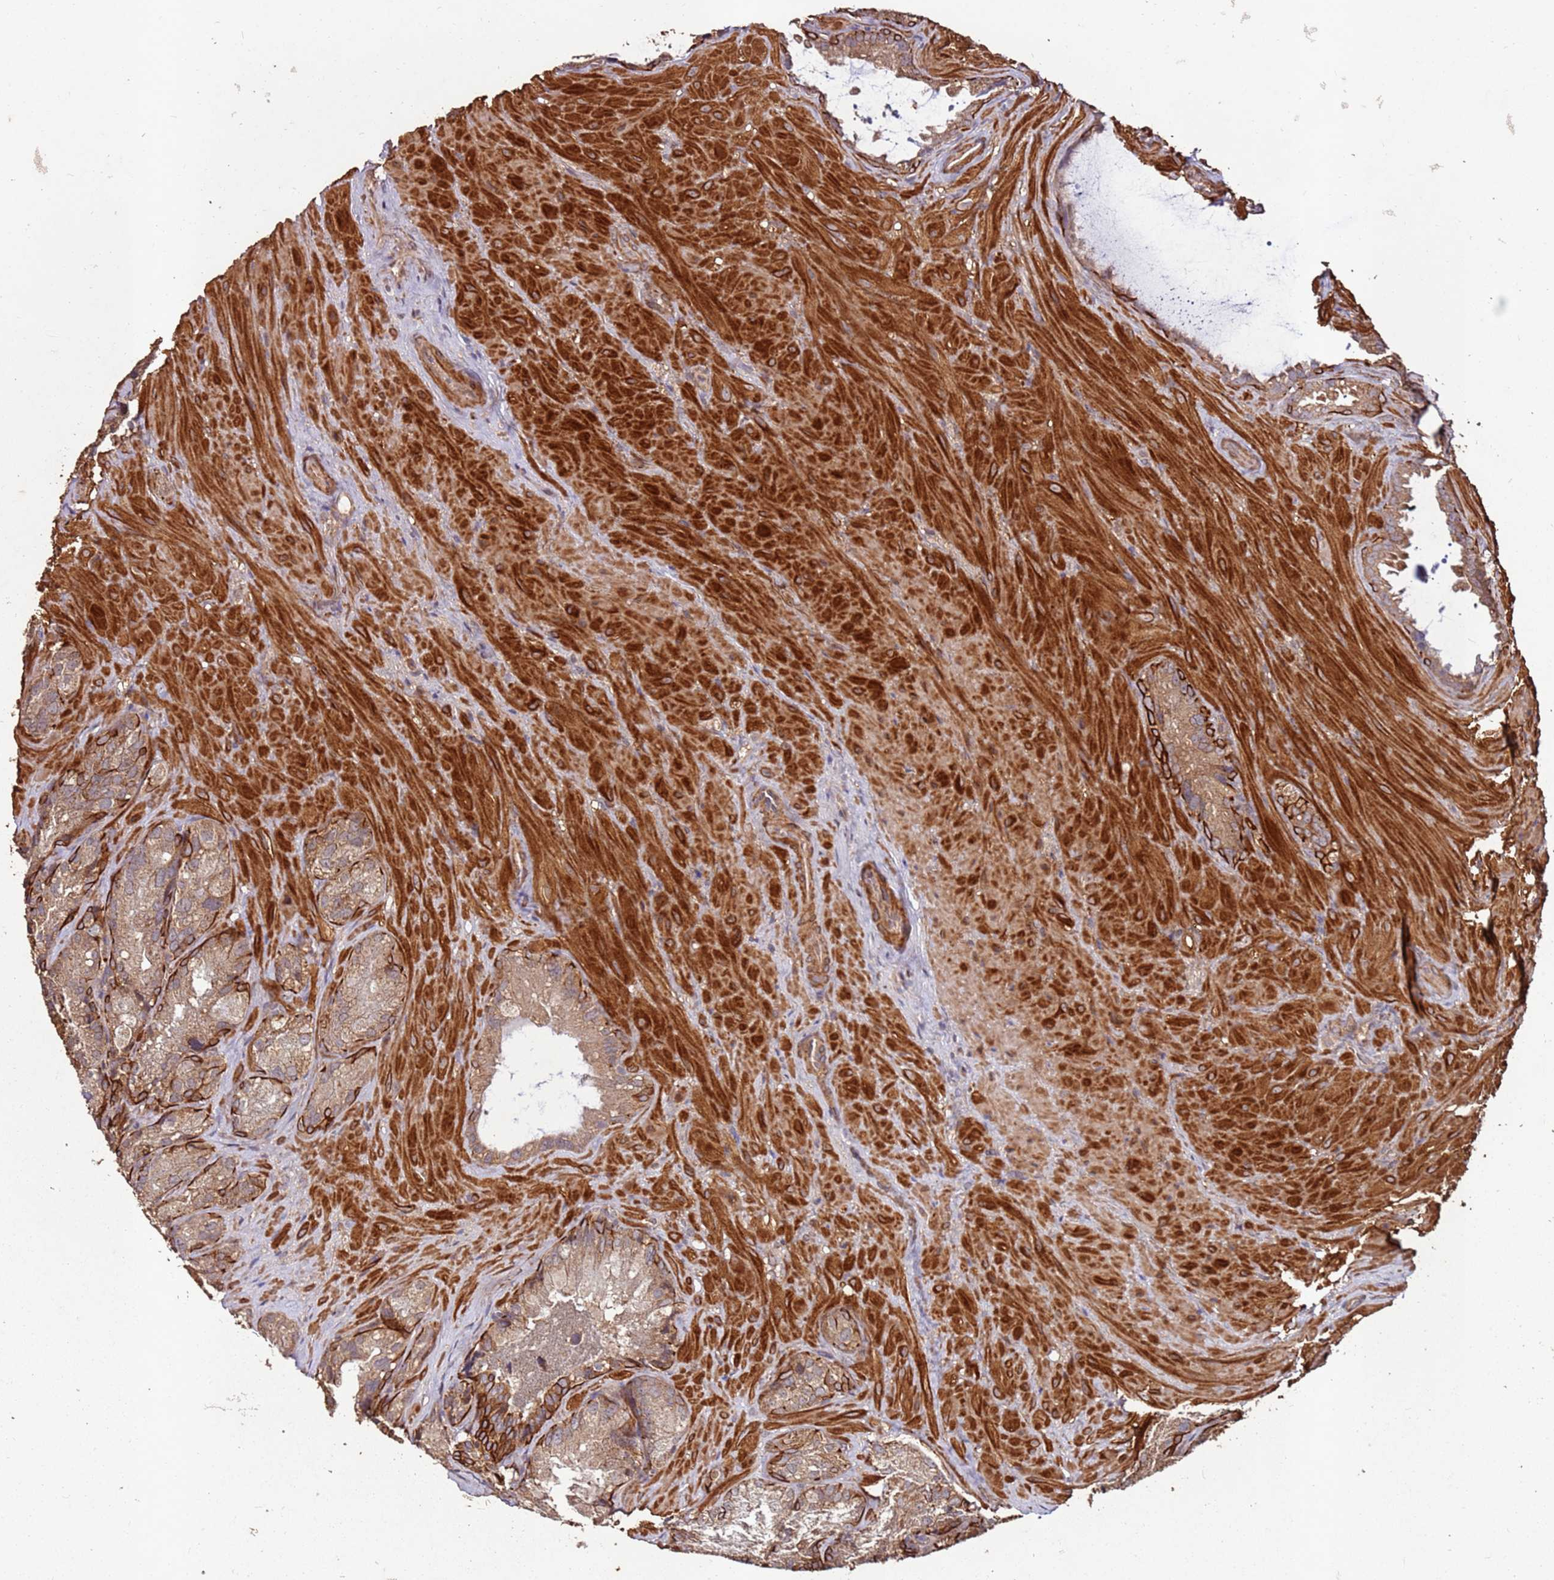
{"staining": {"intensity": "strong", "quantity": "25%-75%", "location": "cytoplasmic/membranous"}, "tissue": "seminal vesicle", "cell_type": "Glandular cells", "image_type": "normal", "snomed": [{"axis": "morphology", "description": "Normal tissue, NOS"}, {"axis": "topography", "description": "Seminal veicle"}], "caption": "Immunohistochemical staining of unremarkable seminal vesicle exhibits strong cytoplasmic/membranous protein positivity in approximately 25%-75% of glandular cells.", "gene": "FAM186A", "patient": {"sex": "male", "age": 62}}